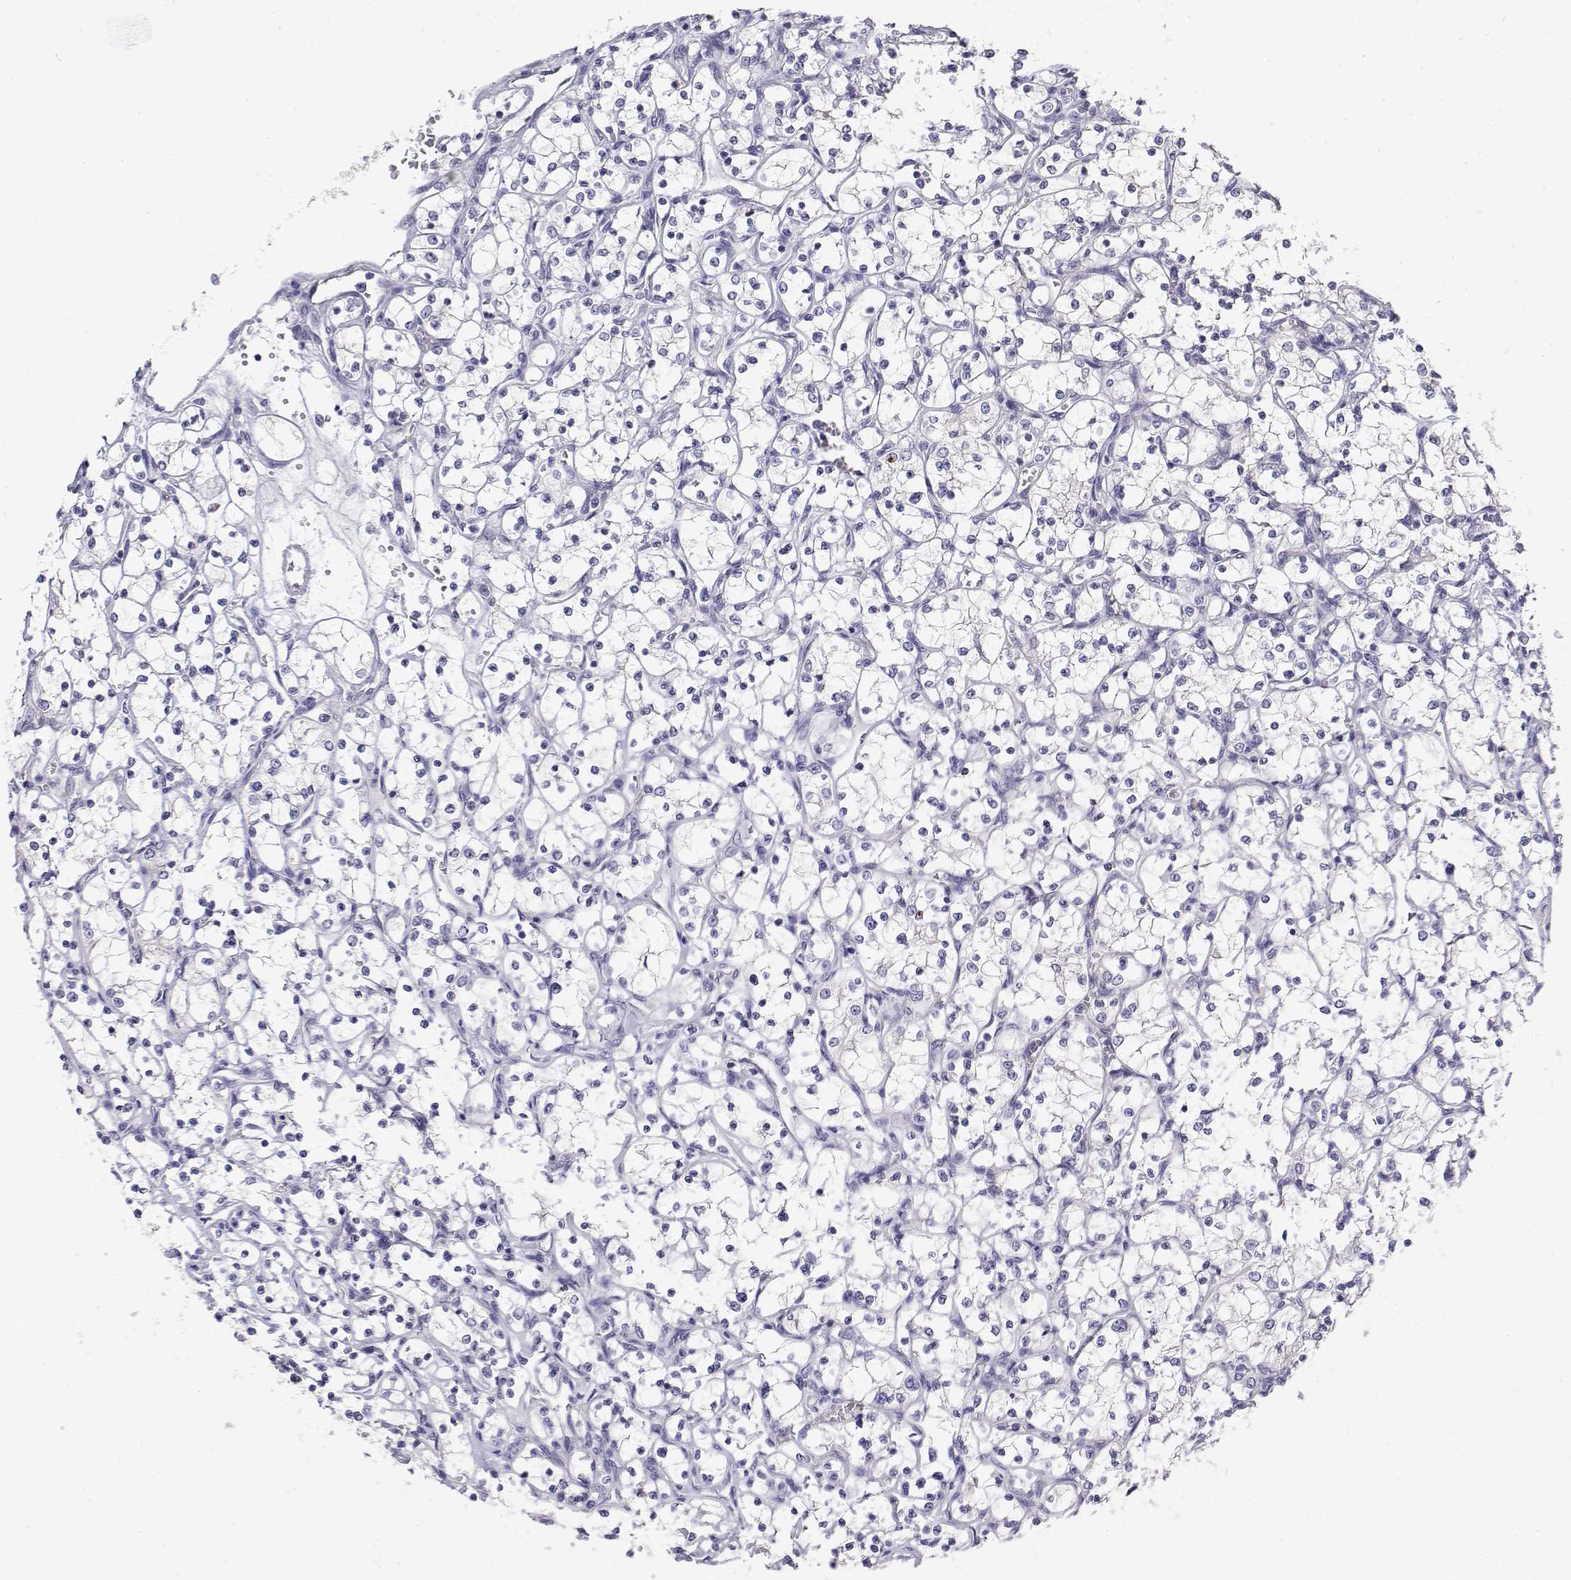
{"staining": {"intensity": "negative", "quantity": "none", "location": "none"}, "tissue": "renal cancer", "cell_type": "Tumor cells", "image_type": "cancer", "snomed": [{"axis": "morphology", "description": "Adenocarcinoma, NOS"}, {"axis": "topography", "description": "Kidney"}], "caption": "This is a photomicrograph of immunohistochemistry staining of adenocarcinoma (renal), which shows no staining in tumor cells.", "gene": "LY6D", "patient": {"sex": "female", "age": 69}}